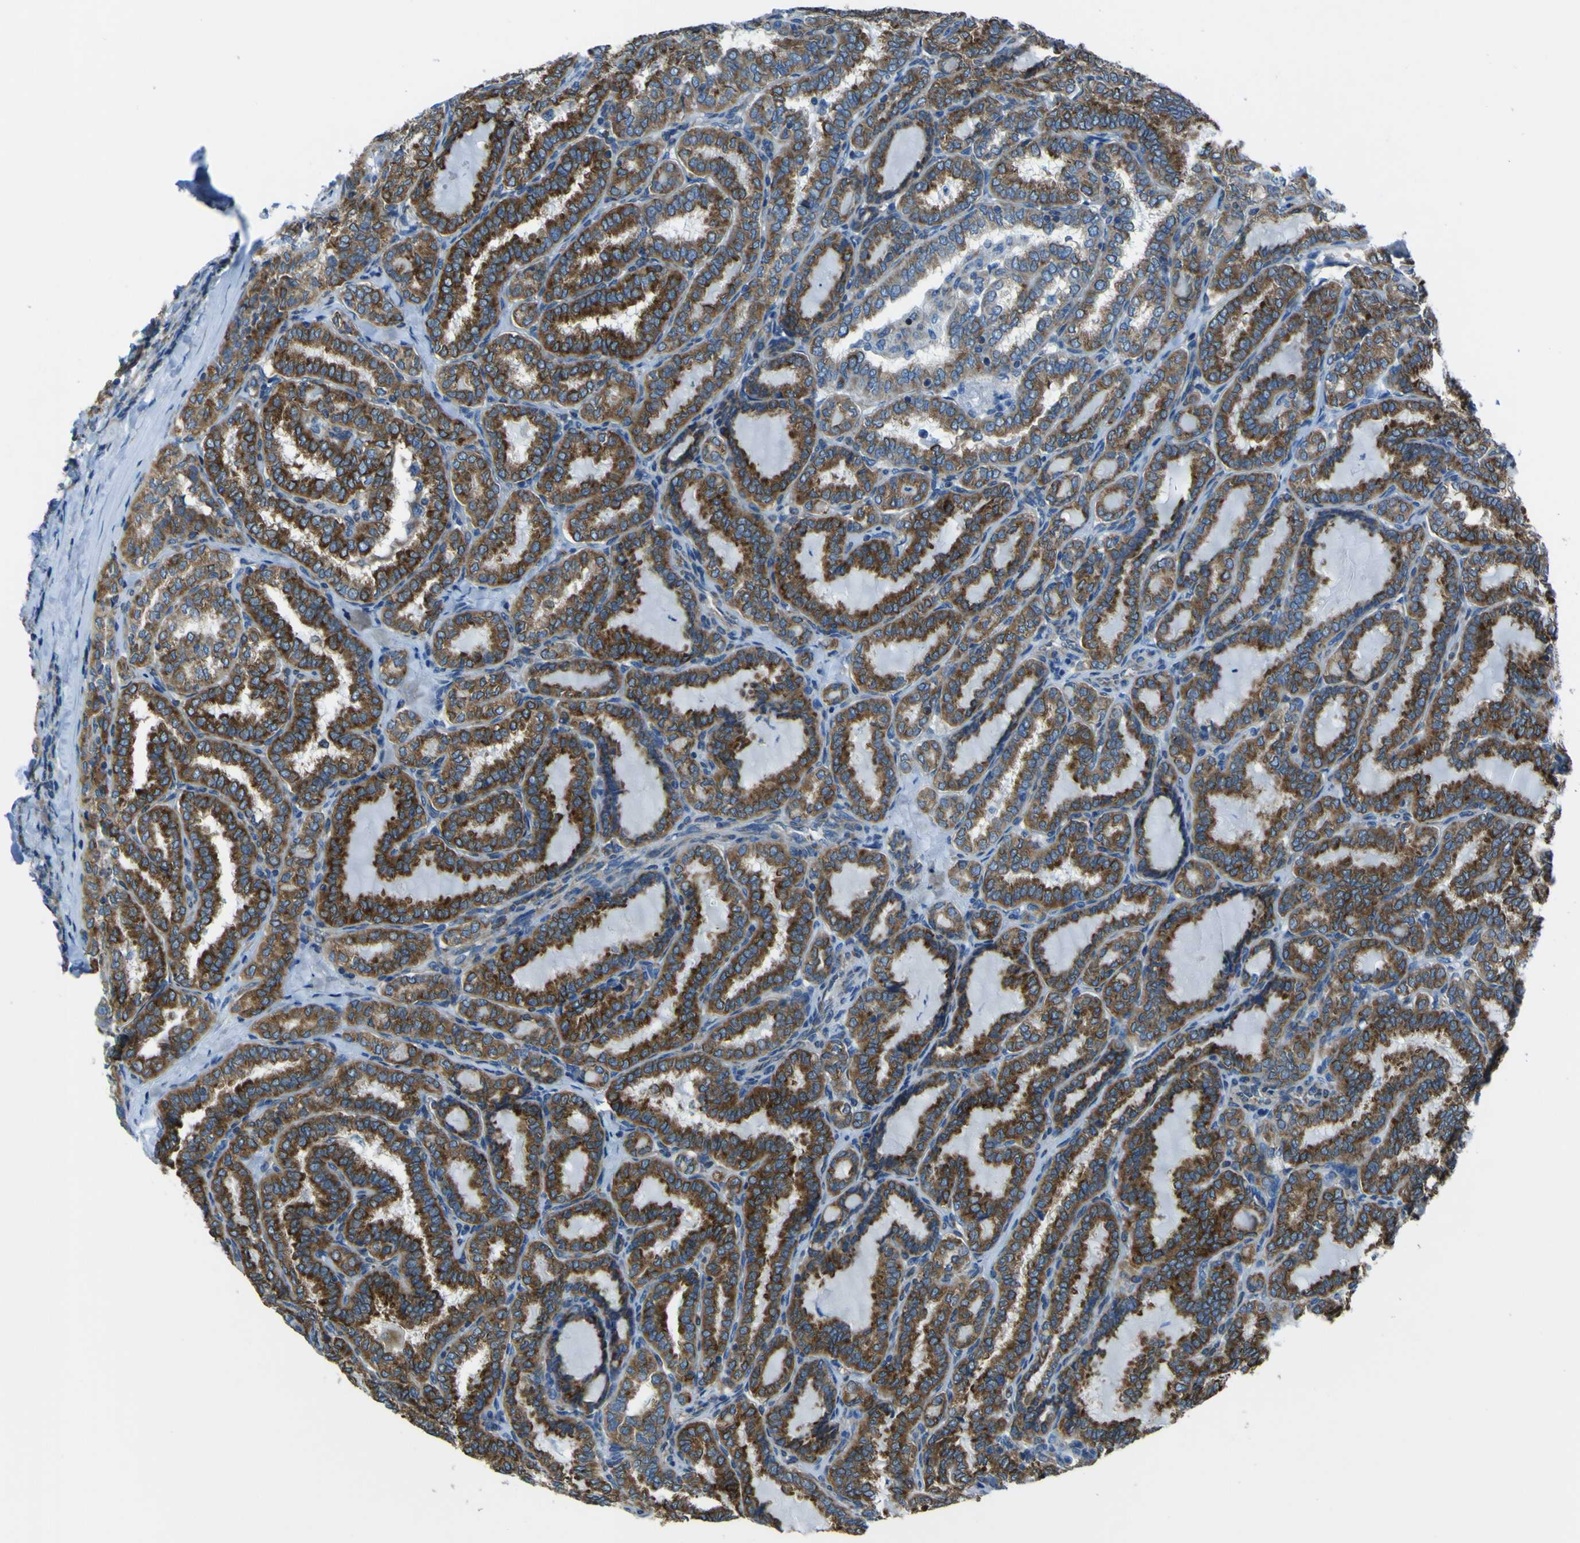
{"staining": {"intensity": "strong", "quantity": ">75%", "location": "cytoplasmic/membranous"}, "tissue": "thyroid cancer", "cell_type": "Tumor cells", "image_type": "cancer", "snomed": [{"axis": "morphology", "description": "Normal tissue, NOS"}, {"axis": "morphology", "description": "Papillary adenocarcinoma, NOS"}, {"axis": "topography", "description": "Thyroid gland"}], "caption": "Immunohistochemical staining of human thyroid cancer (papillary adenocarcinoma) reveals high levels of strong cytoplasmic/membranous protein staining in approximately >75% of tumor cells.", "gene": "STIM1", "patient": {"sex": "female", "age": 30}}